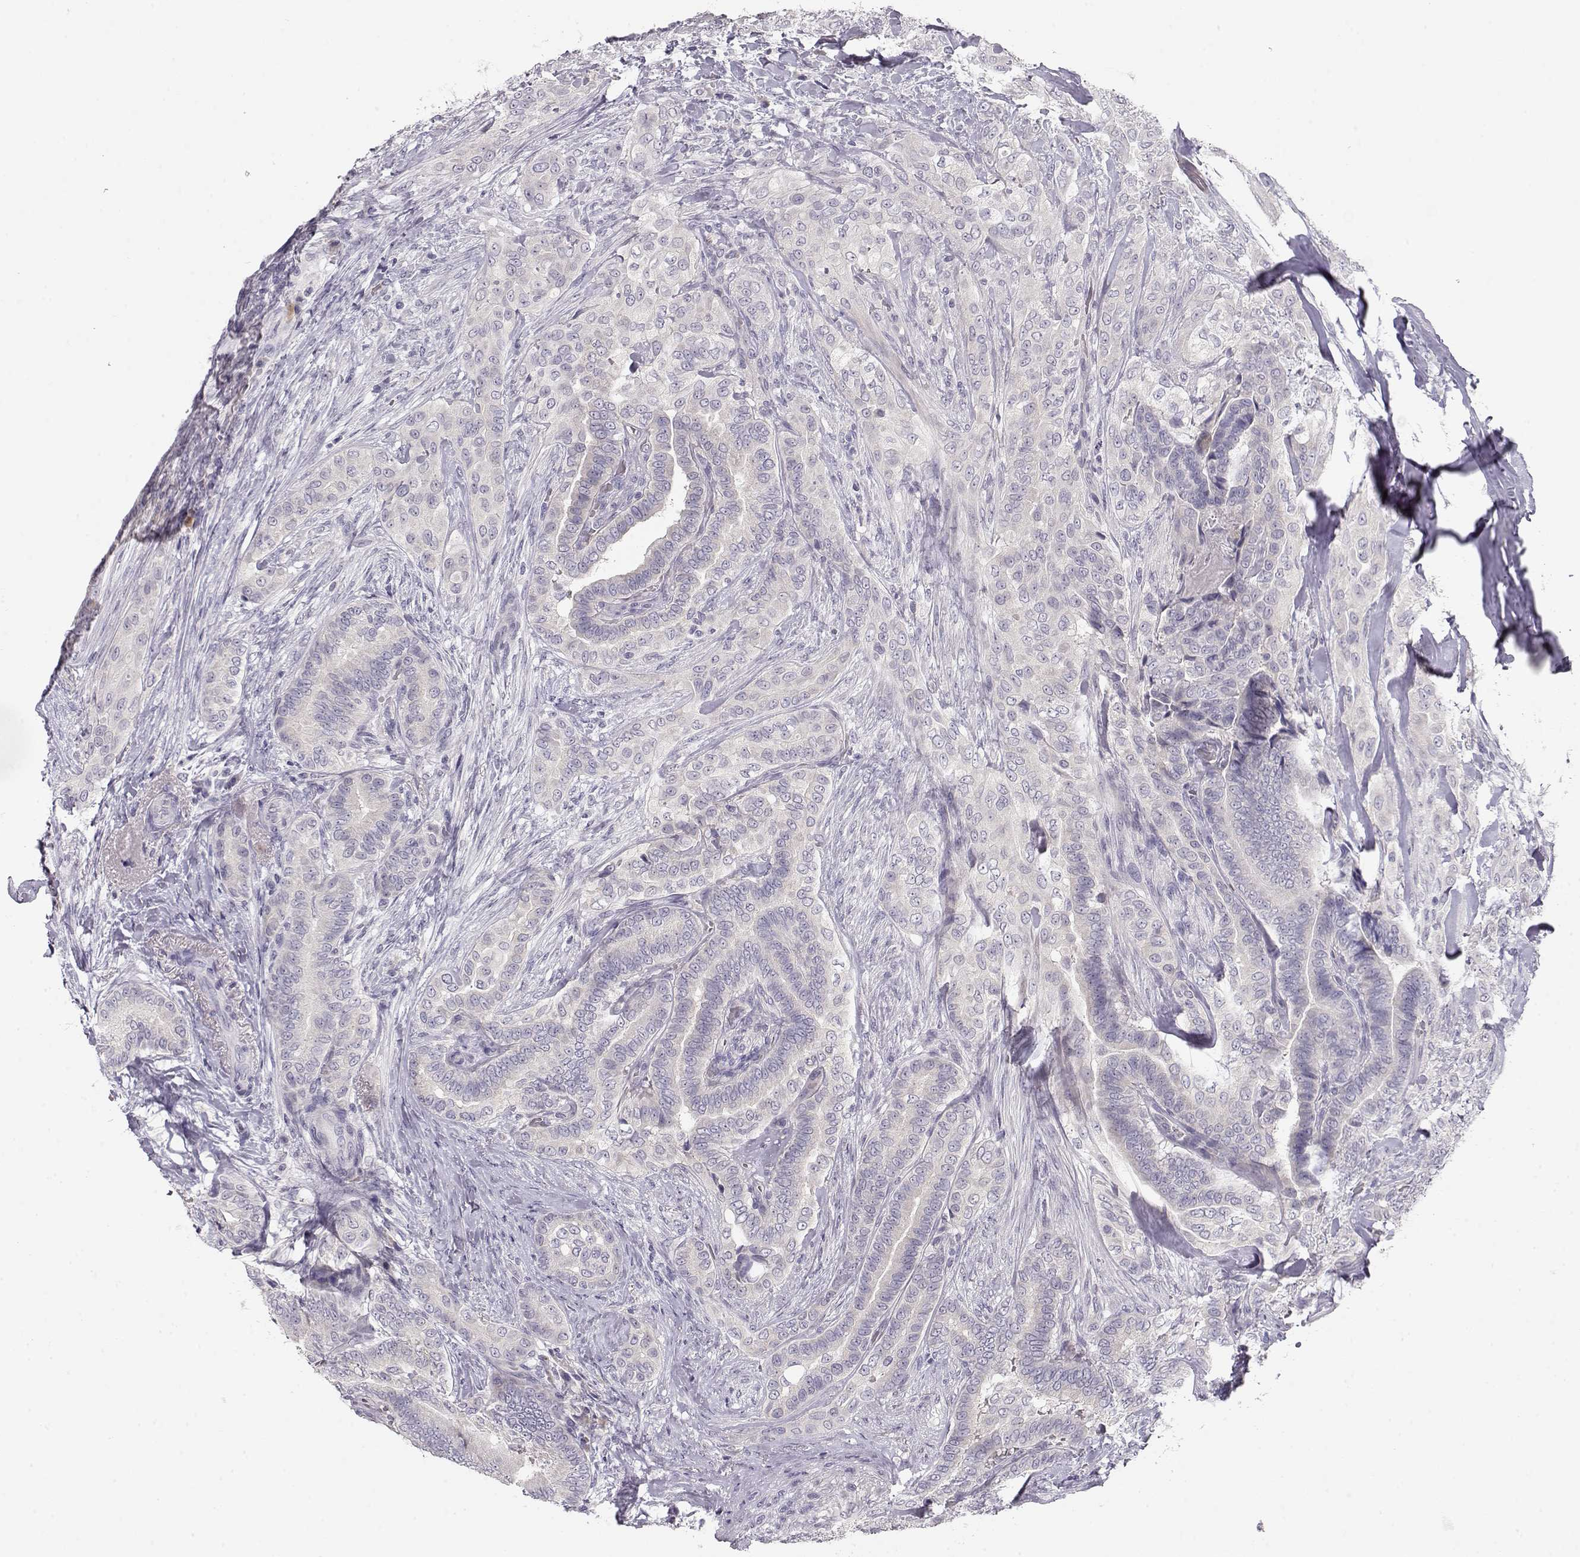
{"staining": {"intensity": "negative", "quantity": "none", "location": "none"}, "tissue": "thyroid cancer", "cell_type": "Tumor cells", "image_type": "cancer", "snomed": [{"axis": "morphology", "description": "Papillary adenocarcinoma, NOS"}, {"axis": "topography", "description": "Thyroid gland"}], "caption": "This is an immunohistochemistry (IHC) photomicrograph of human papillary adenocarcinoma (thyroid). There is no expression in tumor cells.", "gene": "TTC26", "patient": {"sex": "male", "age": 61}}